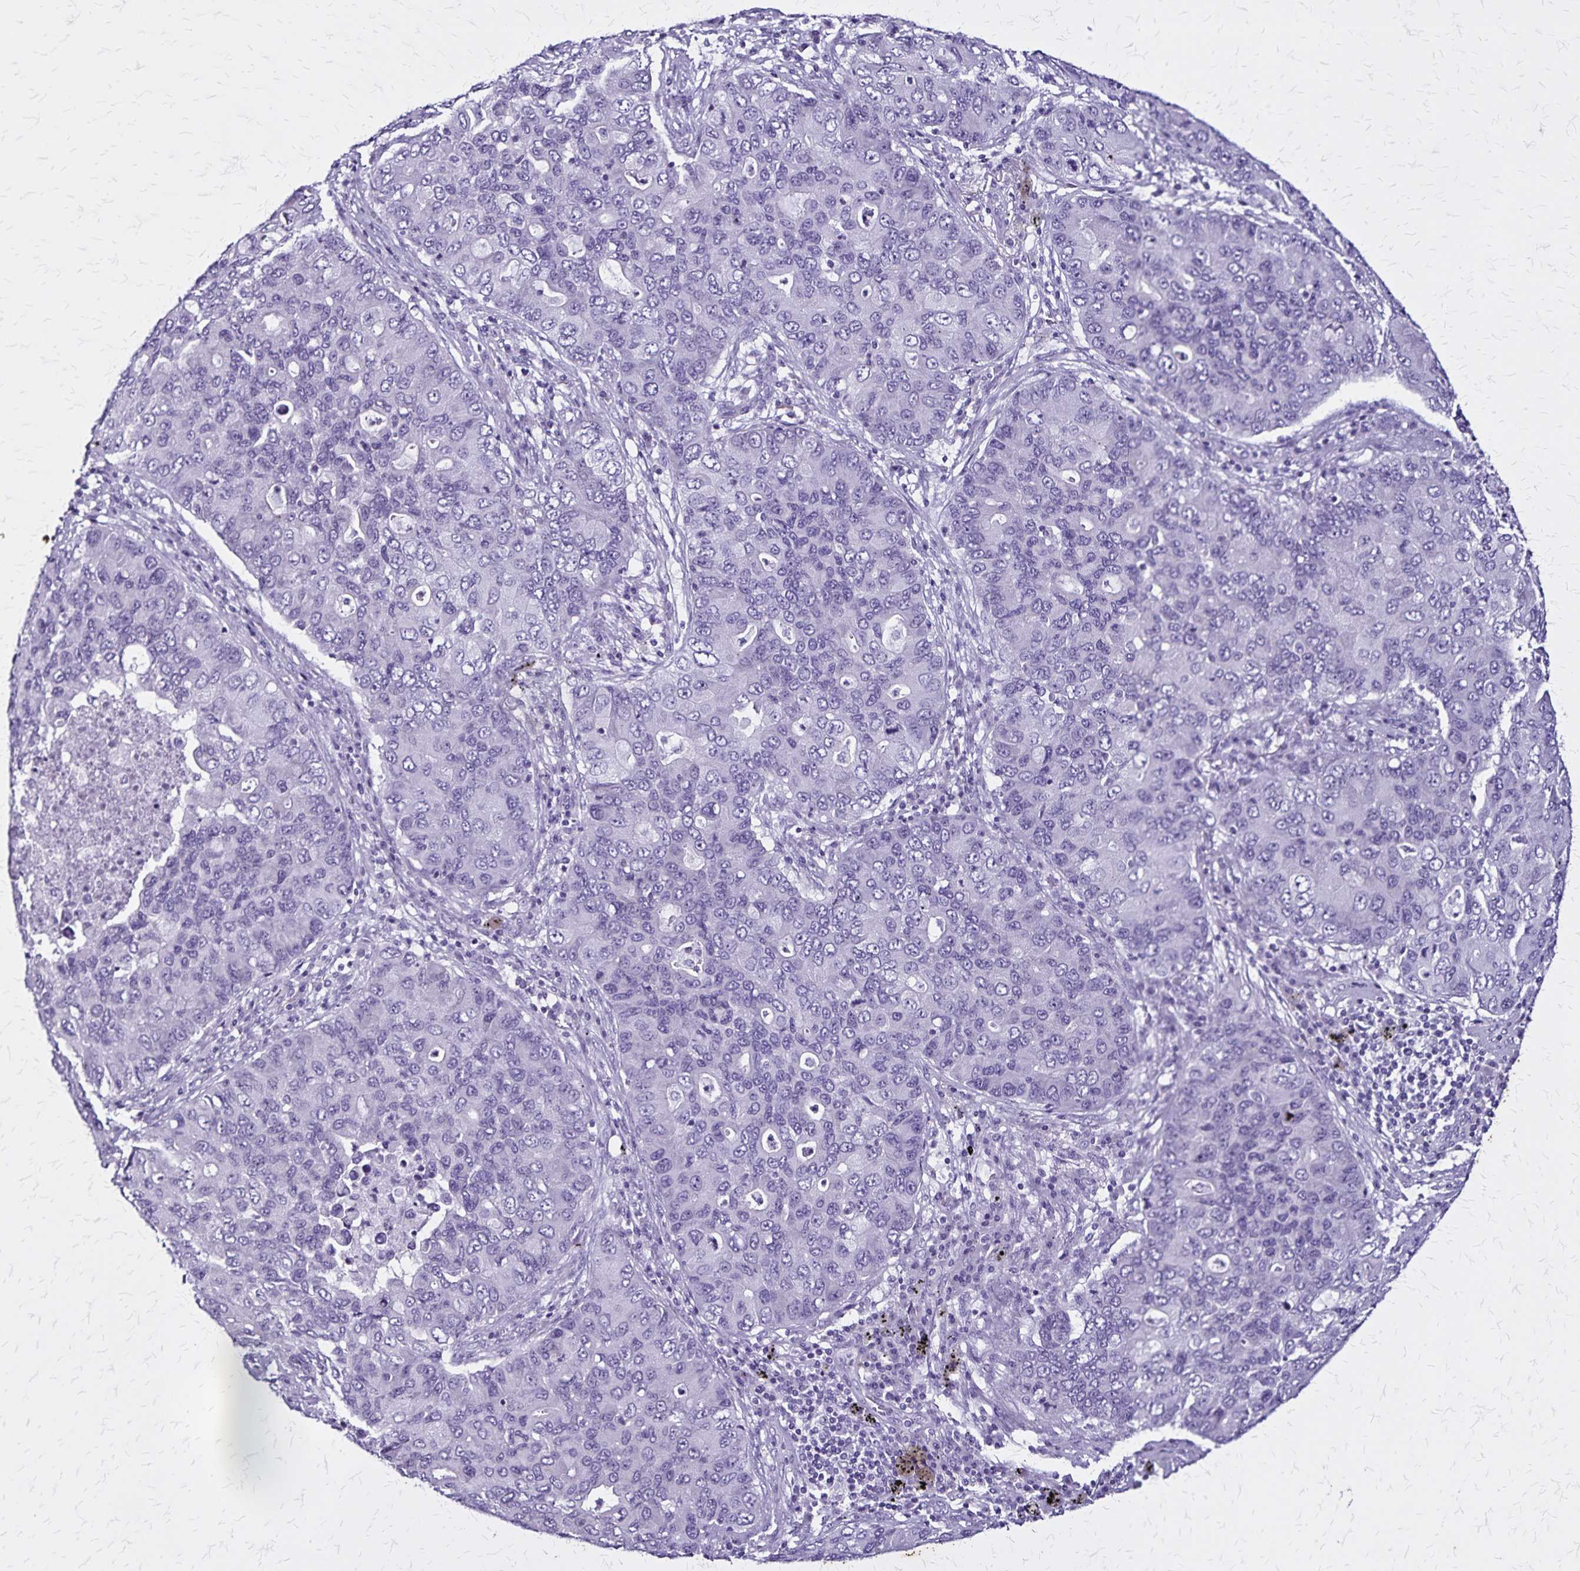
{"staining": {"intensity": "negative", "quantity": "none", "location": "none"}, "tissue": "lung cancer", "cell_type": "Tumor cells", "image_type": "cancer", "snomed": [{"axis": "morphology", "description": "Adenocarcinoma, NOS"}, {"axis": "morphology", "description": "Adenocarcinoma, metastatic, NOS"}, {"axis": "topography", "description": "Lymph node"}, {"axis": "topography", "description": "Lung"}], "caption": "Human lung cancer (adenocarcinoma) stained for a protein using IHC demonstrates no staining in tumor cells.", "gene": "KRT2", "patient": {"sex": "female", "age": 54}}